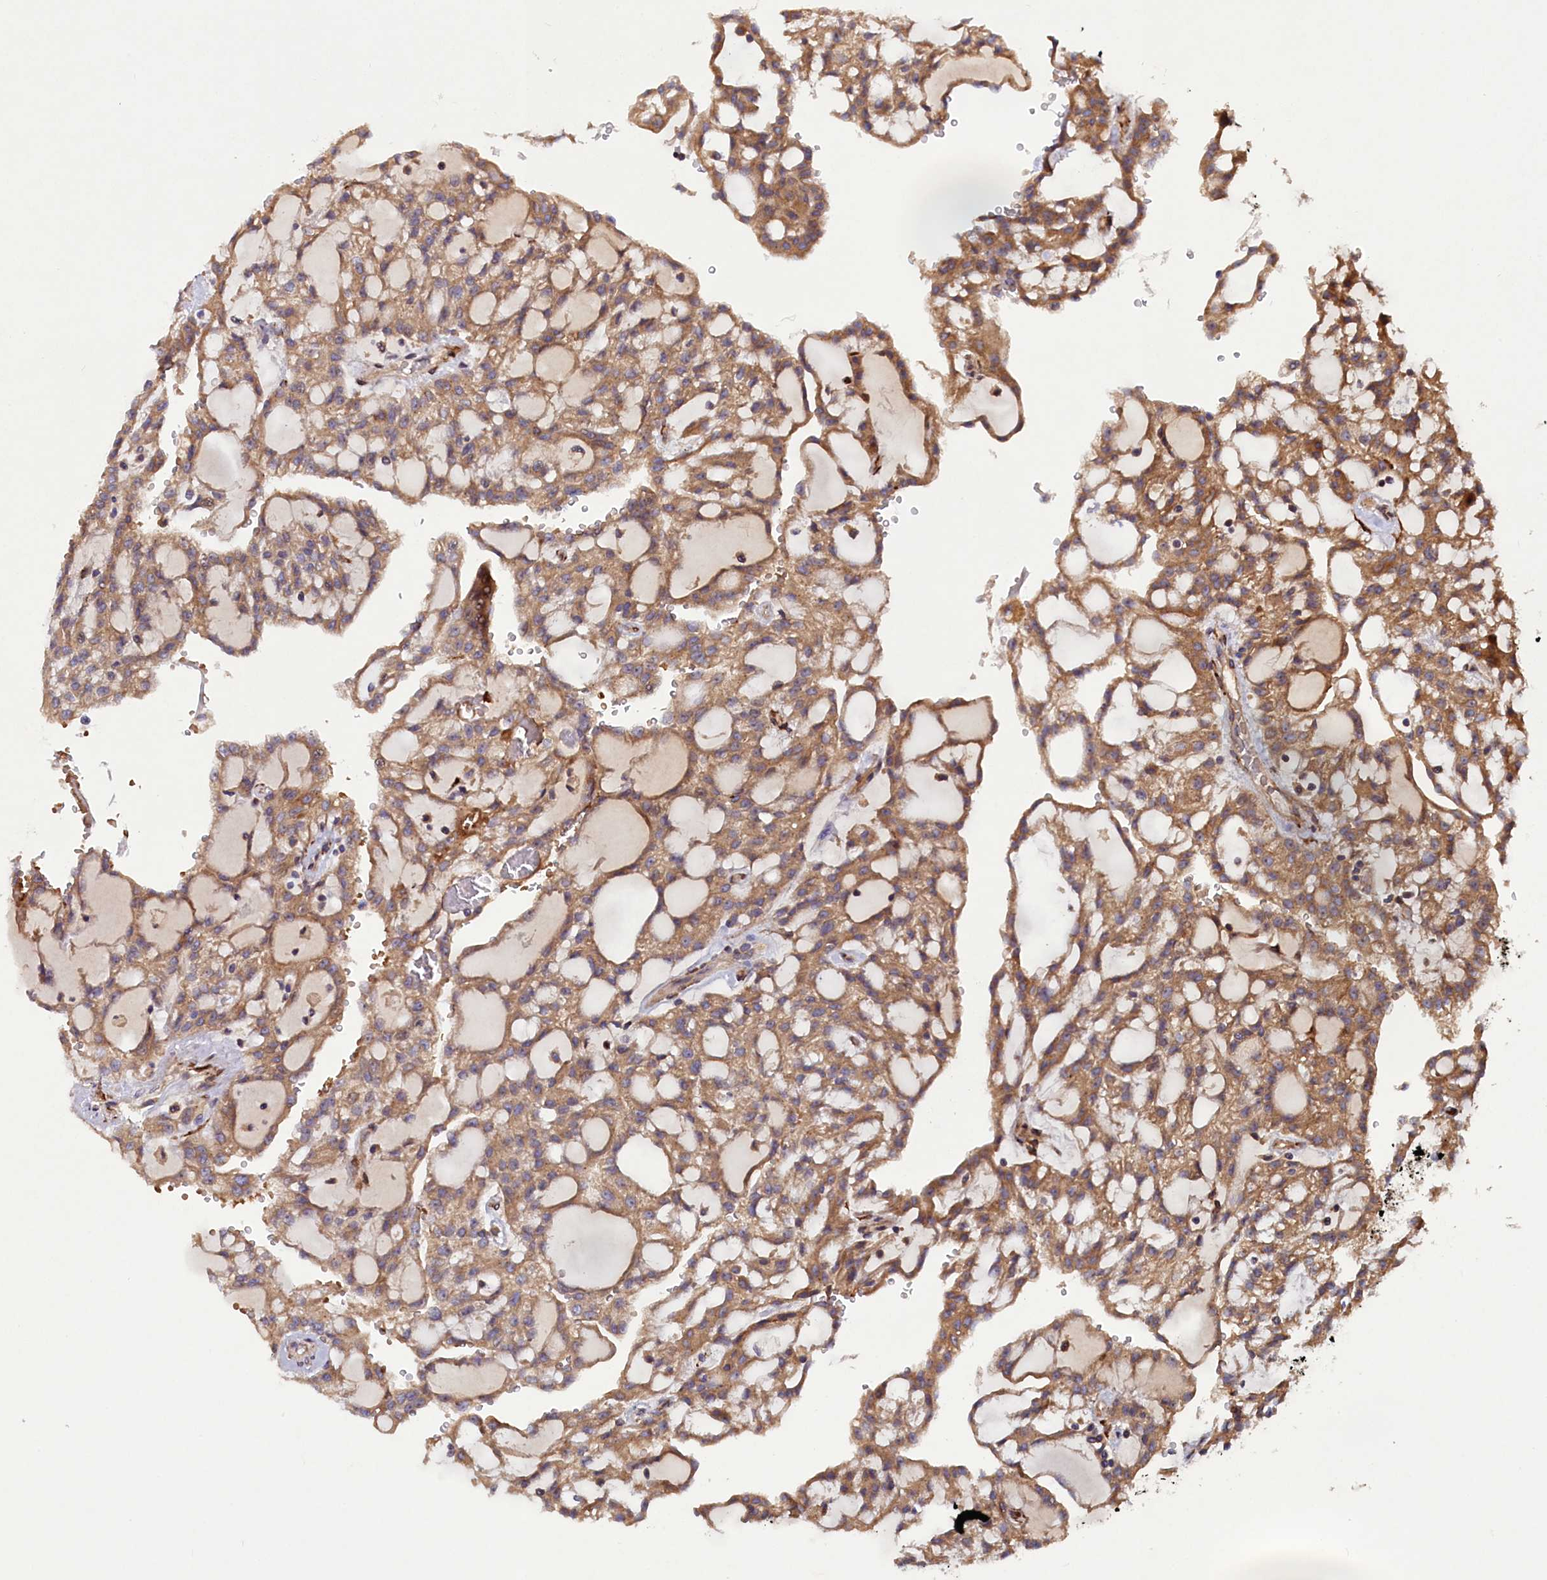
{"staining": {"intensity": "moderate", "quantity": ">75%", "location": "cytoplasmic/membranous"}, "tissue": "renal cancer", "cell_type": "Tumor cells", "image_type": "cancer", "snomed": [{"axis": "morphology", "description": "Adenocarcinoma, NOS"}, {"axis": "topography", "description": "Kidney"}], "caption": "Adenocarcinoma (renal) tissue demonstrates moderate cytoplasmic/membranous positivity in about >75% of tumor cells, visualized by immunohistochemistry. Immunohistochemistry stains the protein in brown and the nuclei are stained blue.", "gene": "ARRDC4", "patient": {"sex": "male", "age": 63}}